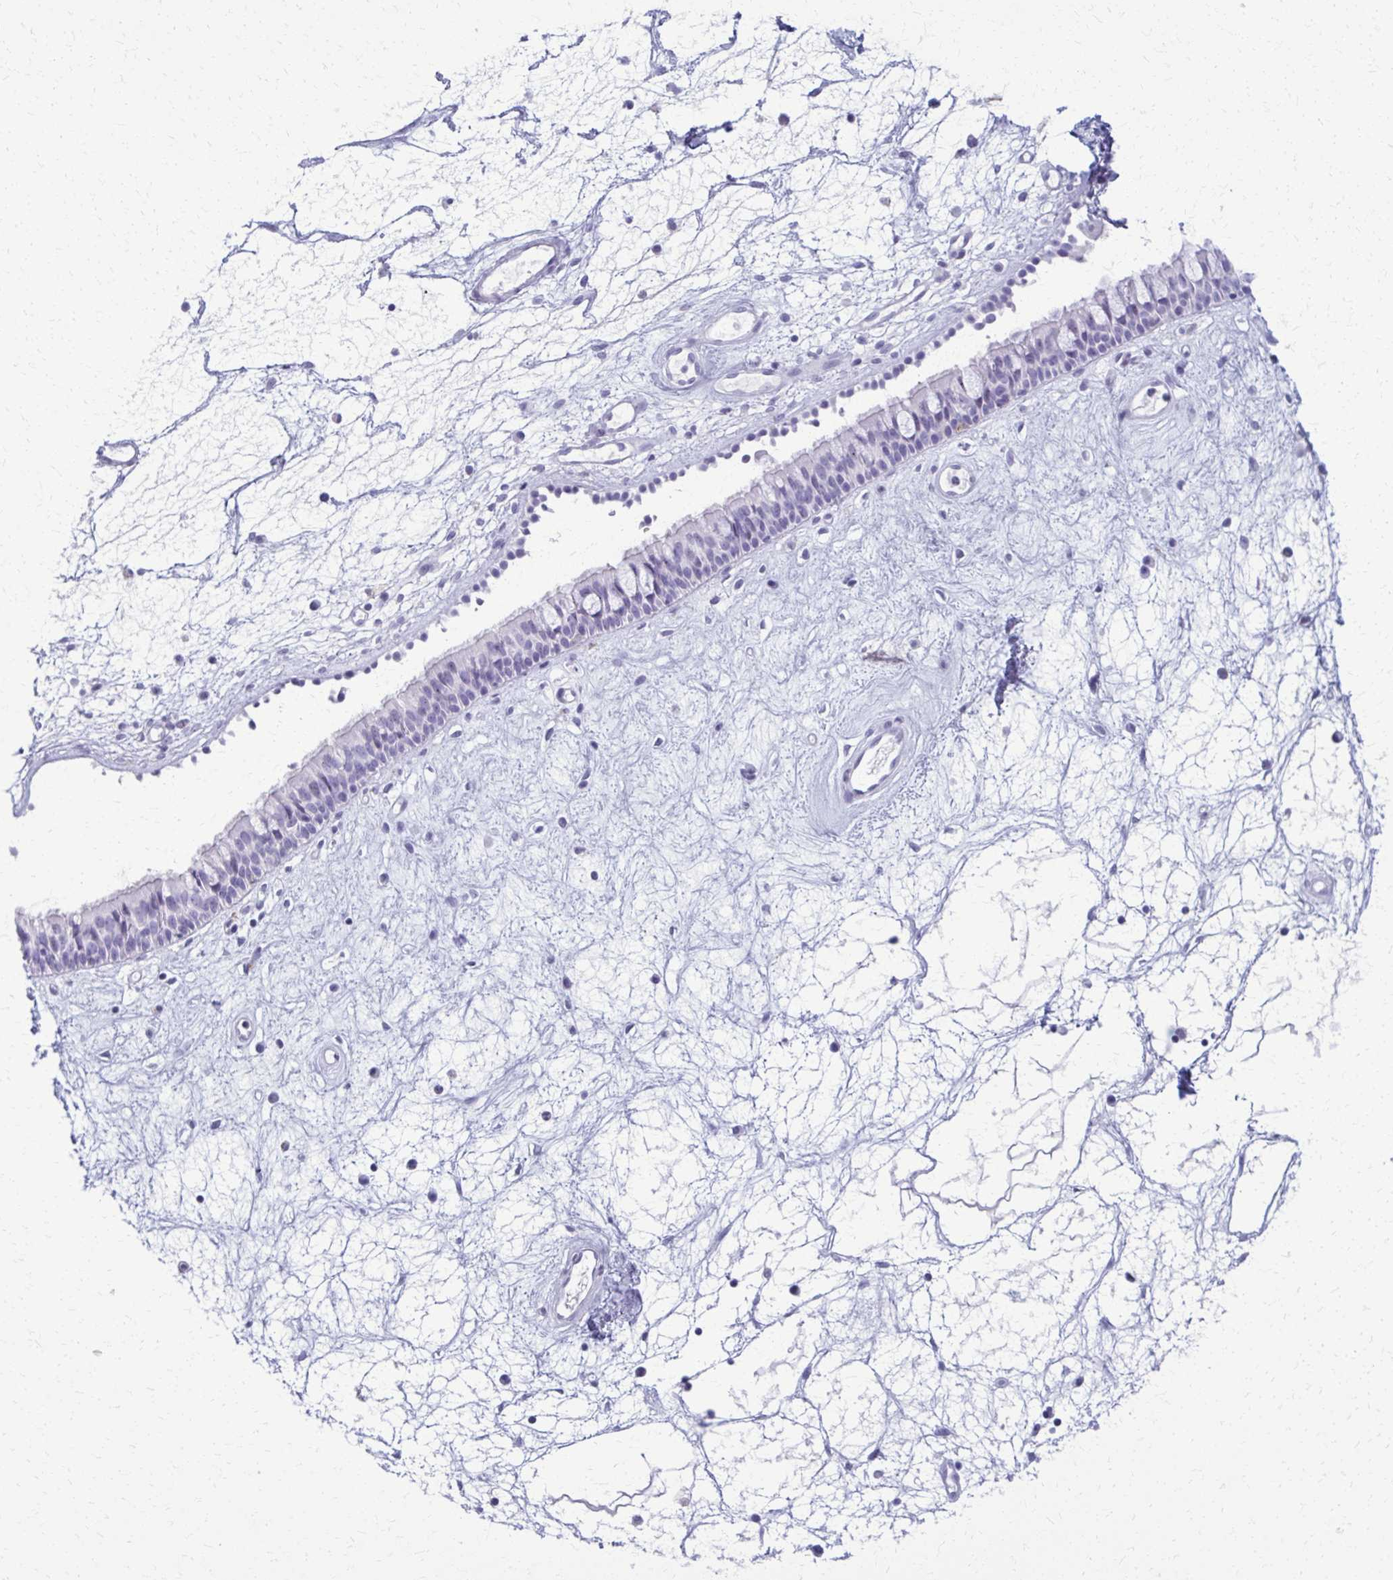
{"staining": {"intensity": "negative", "quantity": "none", "location": "none"}, "tissue": "nasopharynx", "cell_type": "Respiratory epithelial cells", "image_type": "normal", "snomed": [{"axis": "morphology", "description": "Normal tissue, NOS"}, {"axis": "topography", "description": "Nasopharynx"}], "caption": "A high-resolution photomicrograph shows immunohistochemistry (IHC) staining of benign nasopharynx, which shows no significant positivity in respiratory epithelial cells.", "gene": "ACSM2A", "patient": {"sex": "male", "age": 69}}